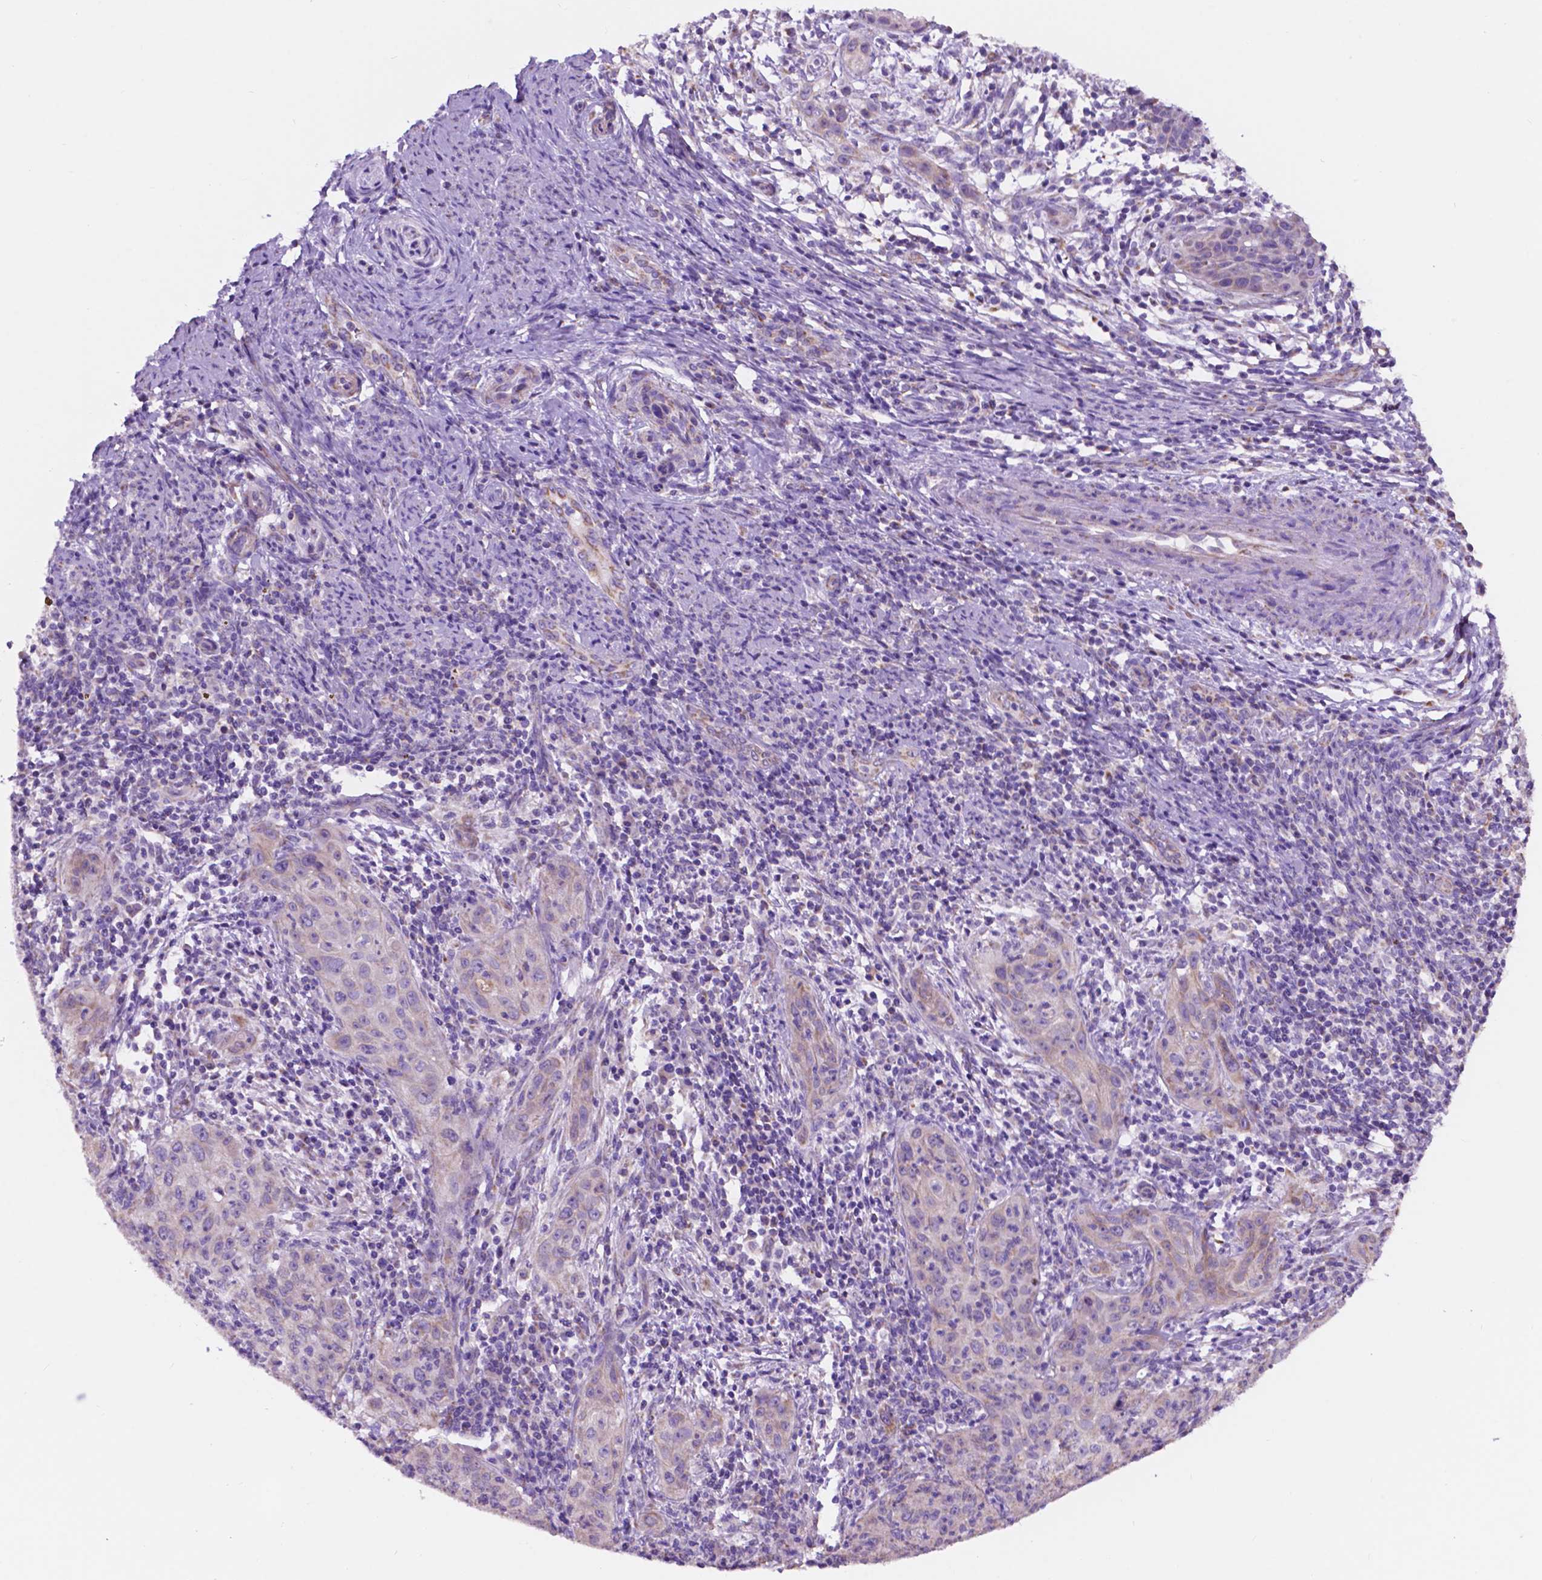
{"staining": {"intensity": "negative", "quantity": "none", "location": "none"}, "tissue": "cervical cancer", "cell_type": "Tumor cells", "image_type": "cancer", "snomed": [{"axis": "morphology", "description": "Squamous cell carcinoma, NOS"}, {"axis": "topography", "description": "Cervix"}], "caption": "This is a histopathology image of immunohistochemistry (IHC) staining of cervical cancer (squamous cell carcinoma), which shows no expression in tumor cells.", "gene": "TRPV5", "patient": {"sex": "female", "age": 30}}